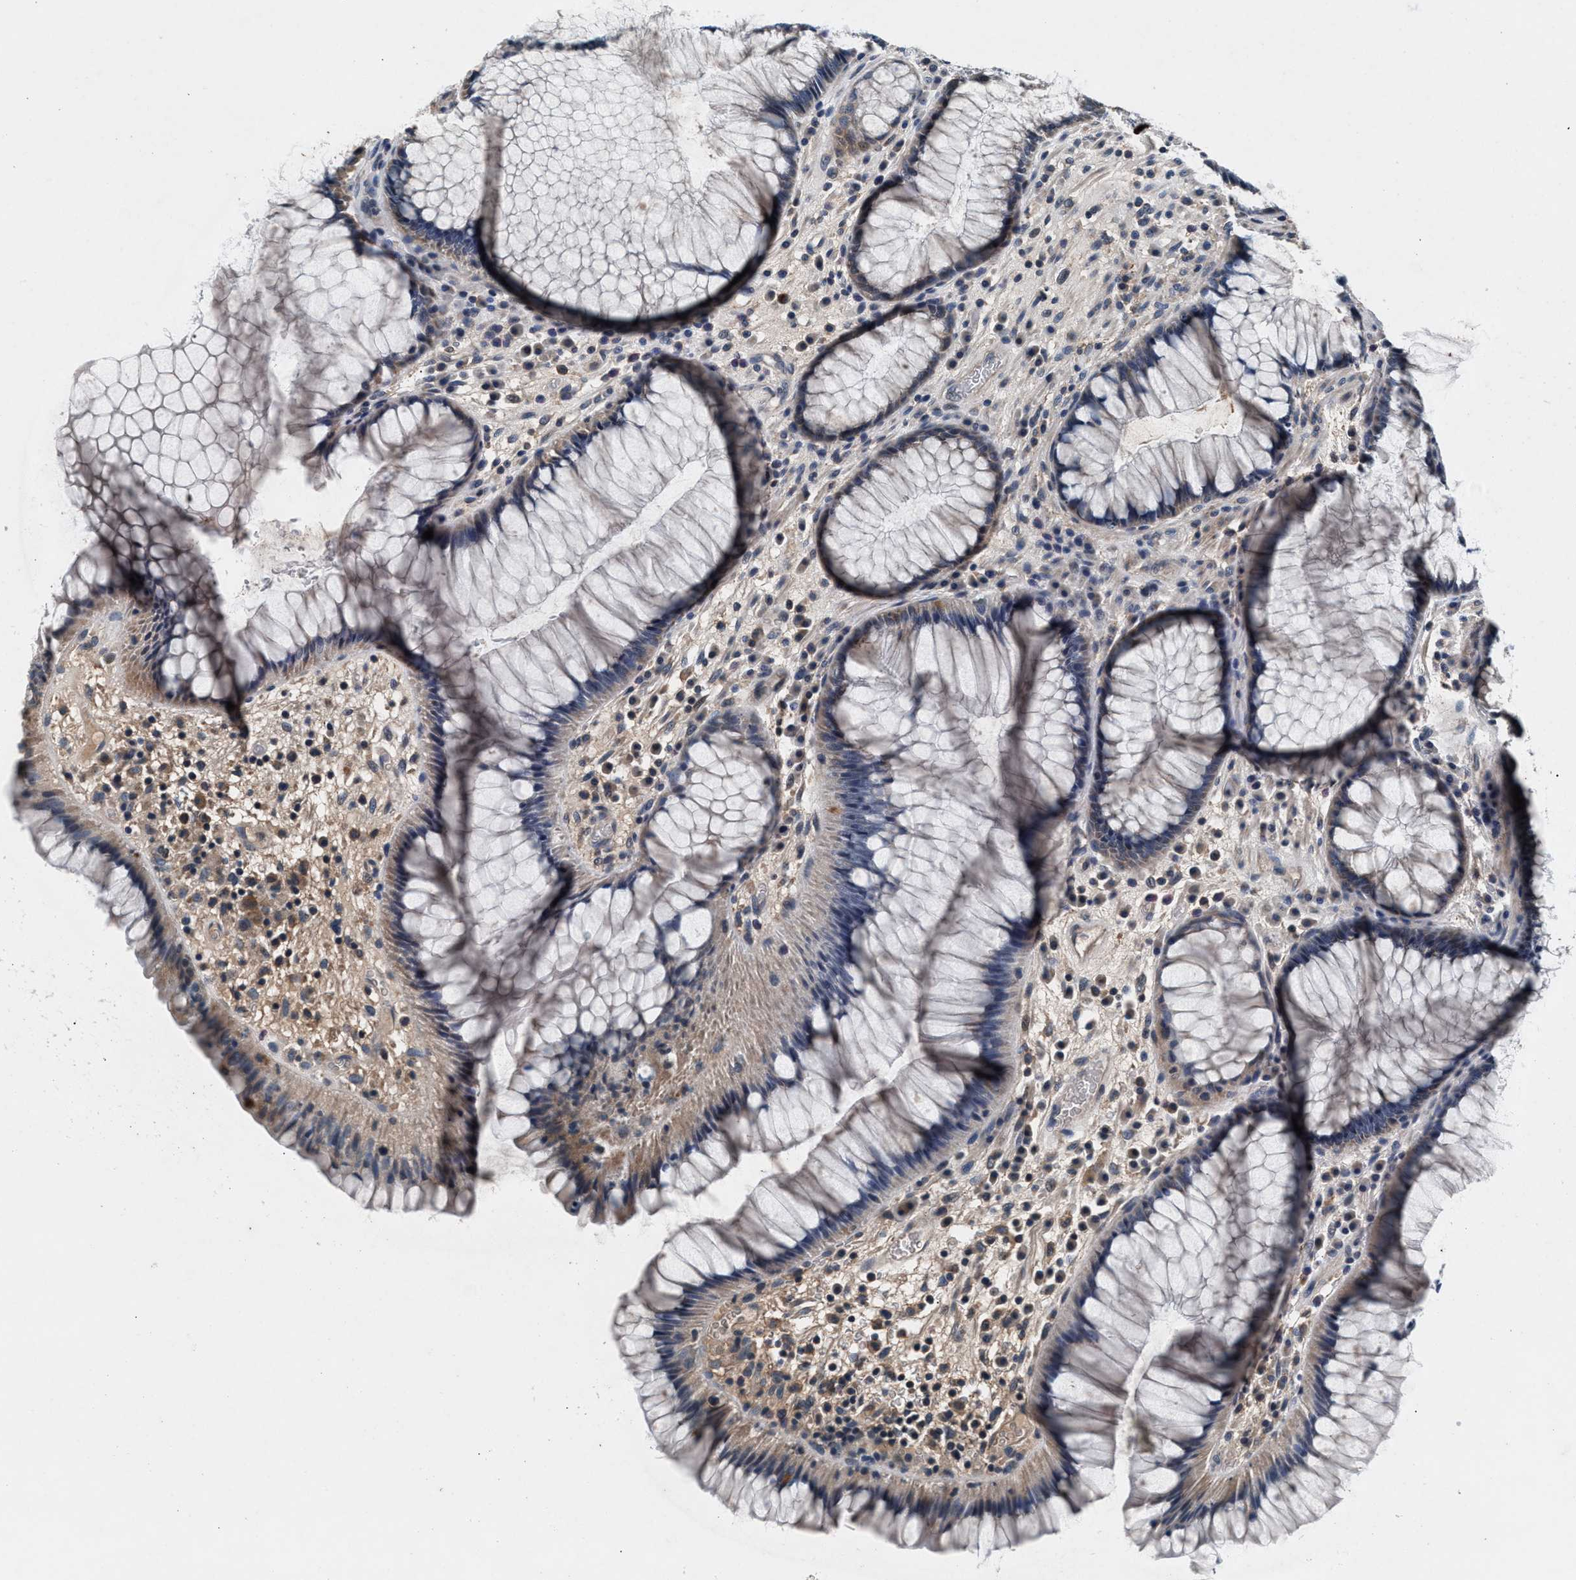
{"staining": {"intensity": "weak", "quantity": "<25%", "location": "cytoplasmic/membranous"}, "tissue": "rectum", "cell_type": "Glandular cells", "image_type": "normal", "snomed": [{"axis": "morphology", "description": "Normal tissue, NOS"}, {"axis": "topography", "description": "Rectum"}], "caption": "There is no significant staining in glandular cells of rectum. (DAB IHC with hematoxylin counter stain).", "gene": "DENND6B", "patient": {"sex": "male", "age": 51}}